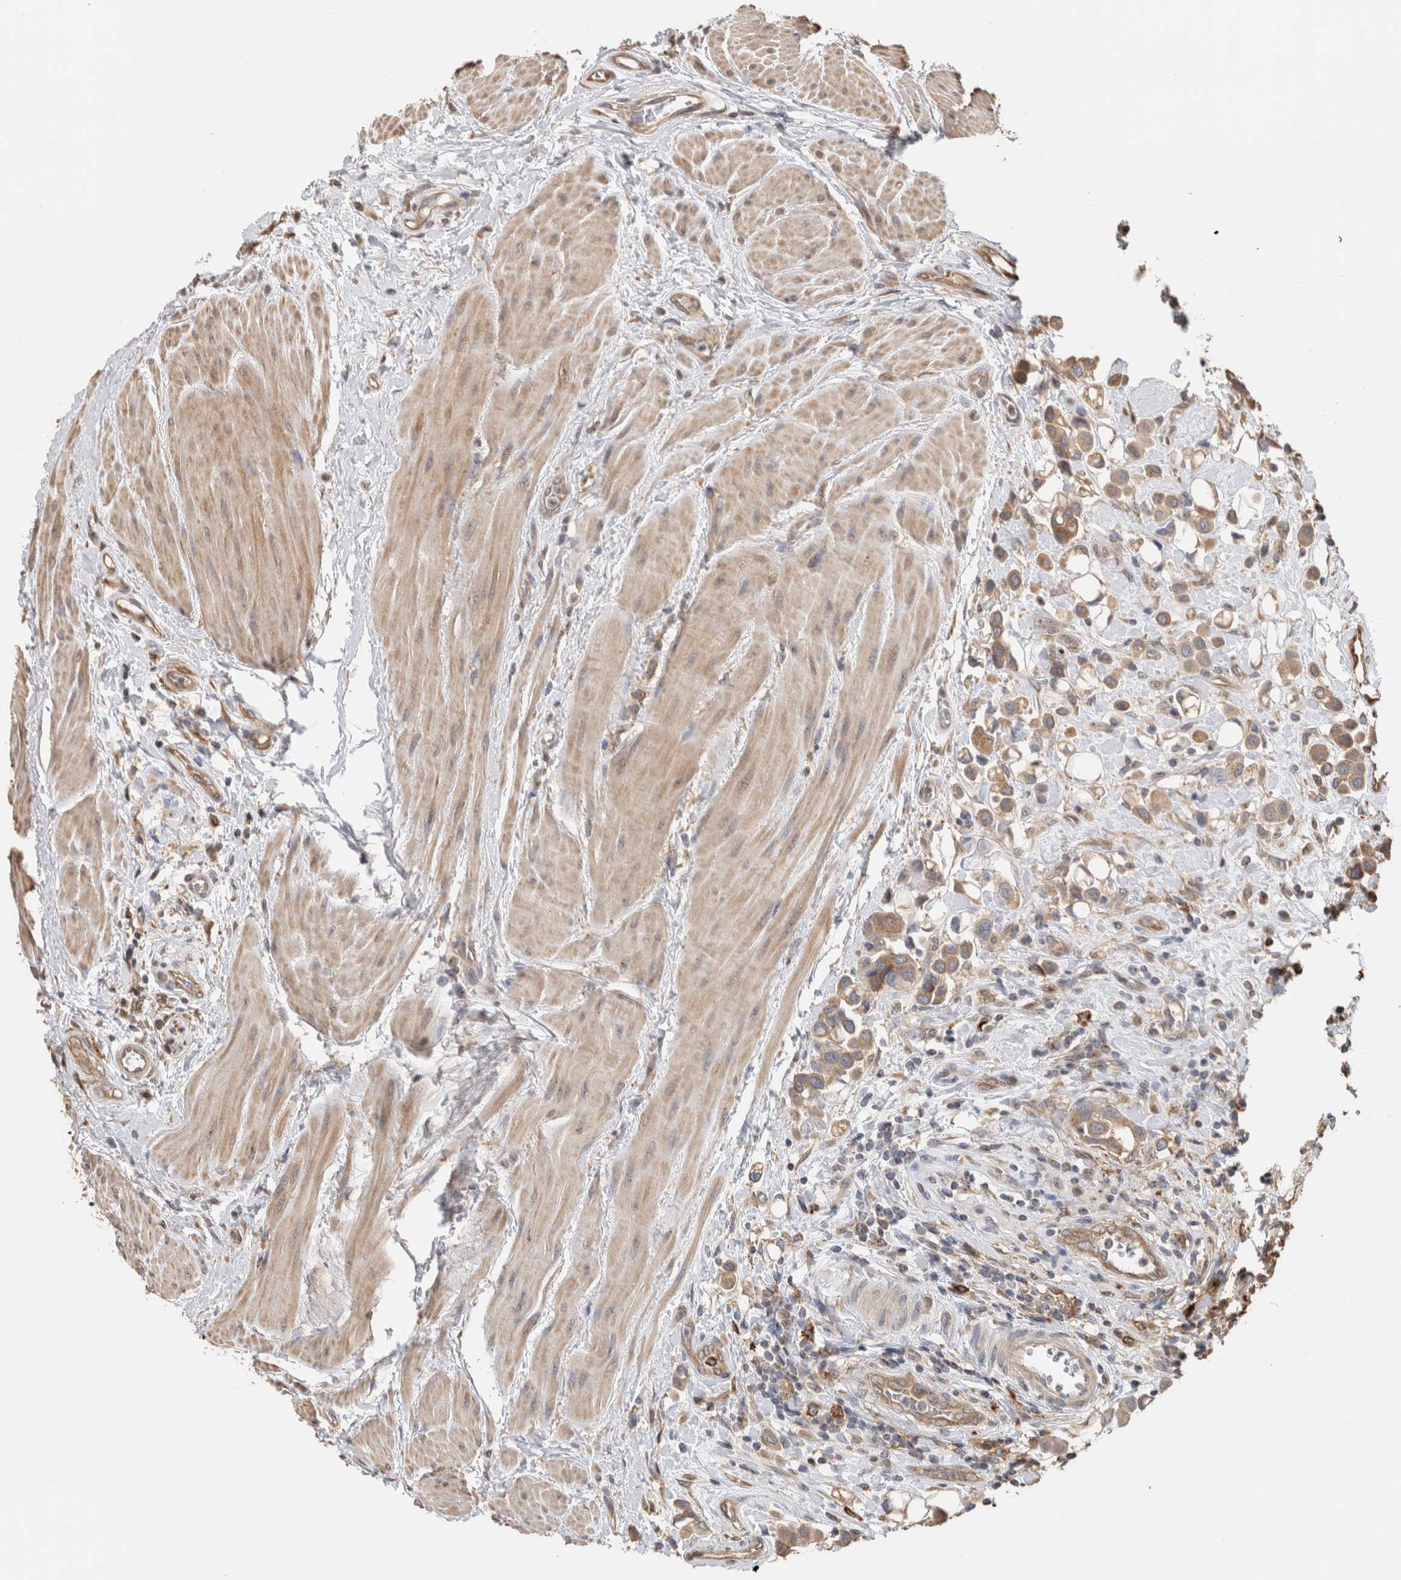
{"staining": {"intensity": "moderate", "quantity": ">75%", "location": "cytoplasmic/membranous"}, "tissue": "urothelial cancer", "cell_type": "Tumor cells", "image_type": "cancer", "snomed": [{"axis": "morphology", "description": "Urothelial carcinoma, High grade"}, {"axis": "topography", "description": "Urinary bladder"}], "caption": "Protein analysis of urothelial cancer tissue exhibits moderate cytoplasmic/membranous staining in about >75% of tumor cells. (DAB (3,3'-diaminobenzidine) IHC, brown staining for protein, blue staining for nuclei).", "gene": "CLIP1", "patient": {"sex": "male", "age": 50}}